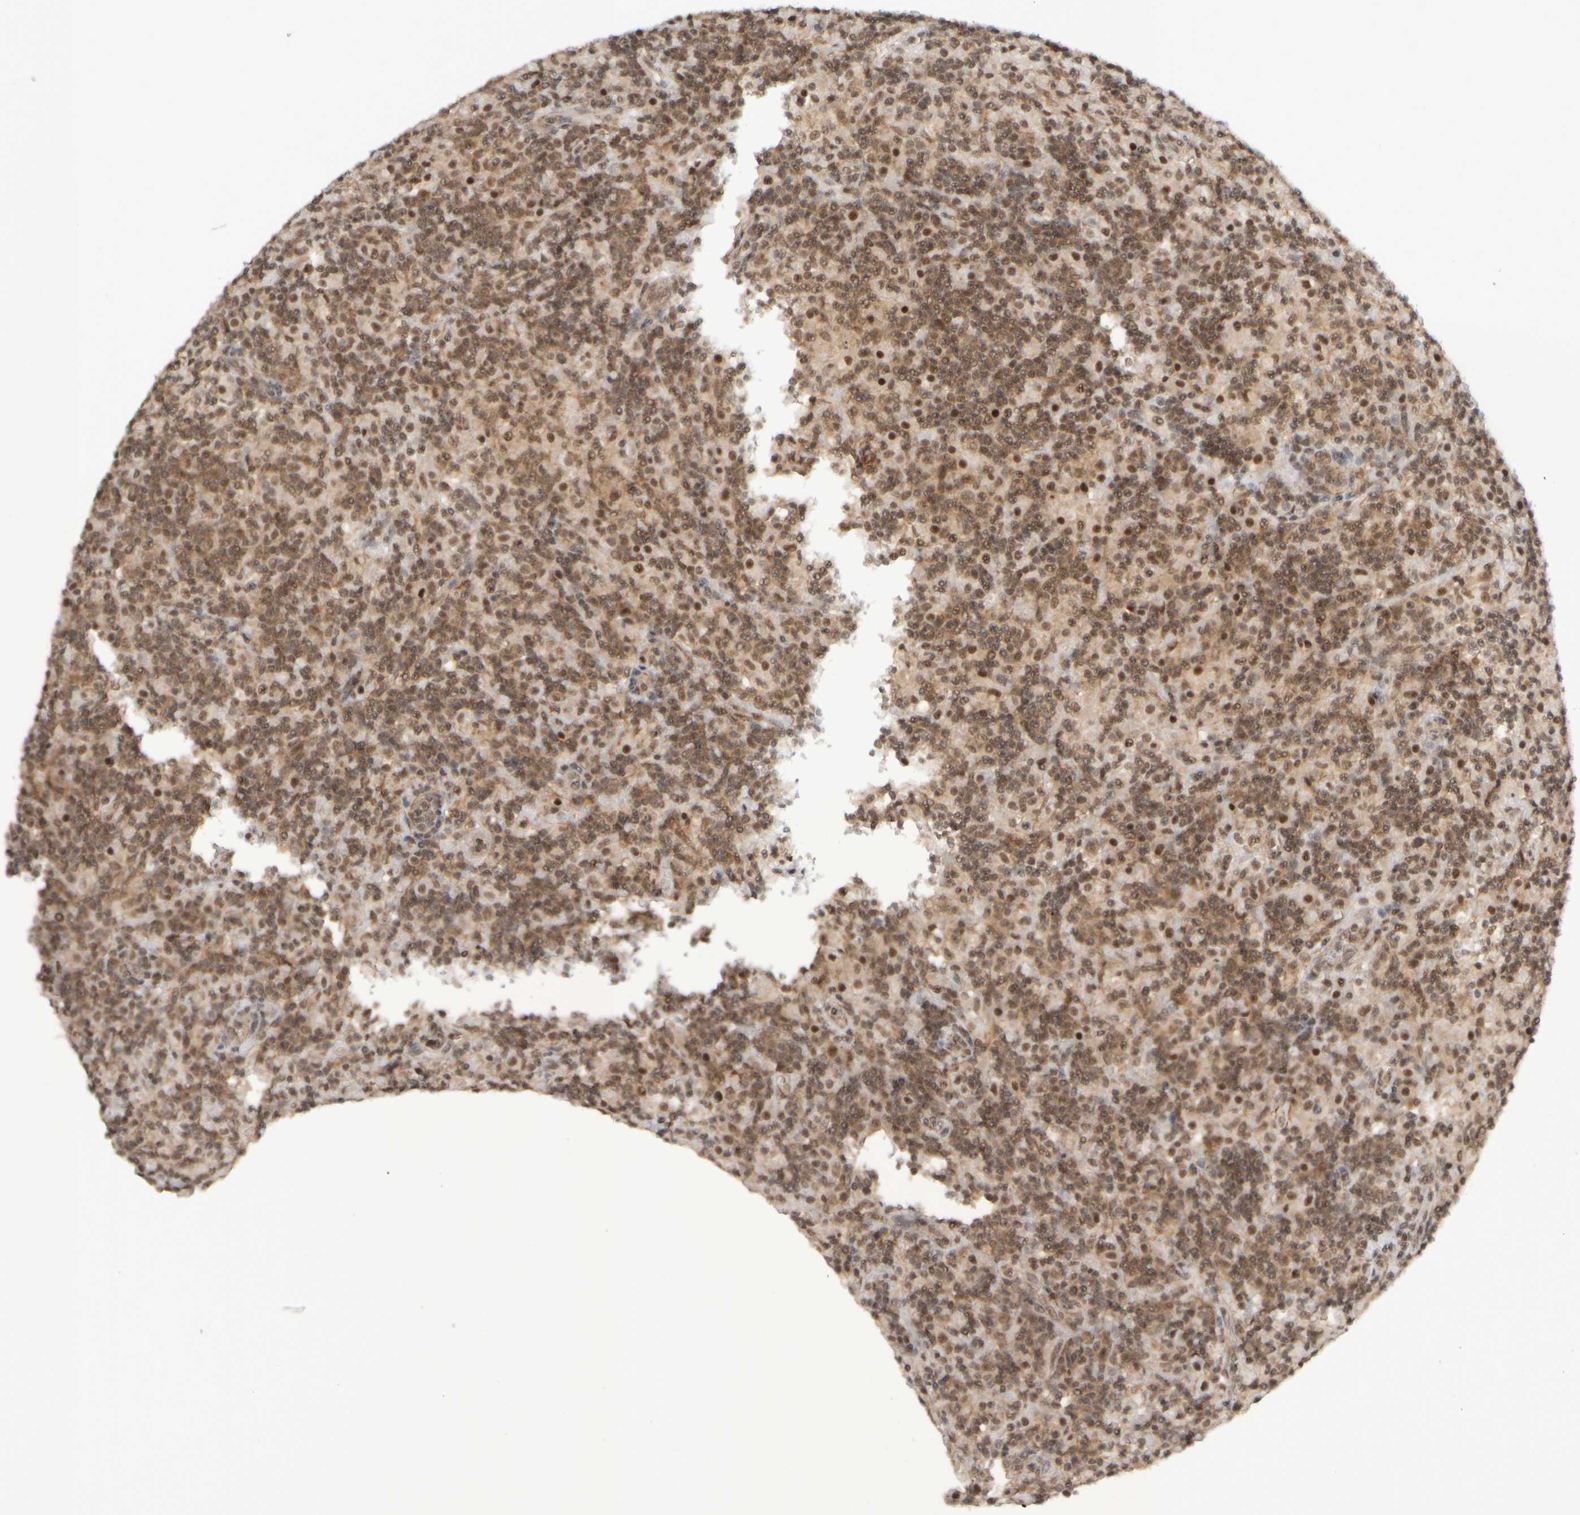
{"staining": {"intensity": "weak", "quantity": ">75%", "location": "cytoplasmic/membranous,nuclear"}, "tissue": "lymphoma", "cell_type": "Tumor cells", "image_type": "cancer", "snomed": [{"axis": "morphology", "description": "Hodgkin's disease, NOS"}, {"axis": "topography", "description": "Lymph node"}], "caption": "The histopathology image shows staining of lymphoma, revealing weak cytoplasmic/membranous and nuclear protein staining (brown color) within tumor cells. Immunohistochemistry (ihc) stains the protein of interest in brown and the nuclei are stained blue.", "gene": "SYNRG", "patient": {"sex": "male", "age": 70}}